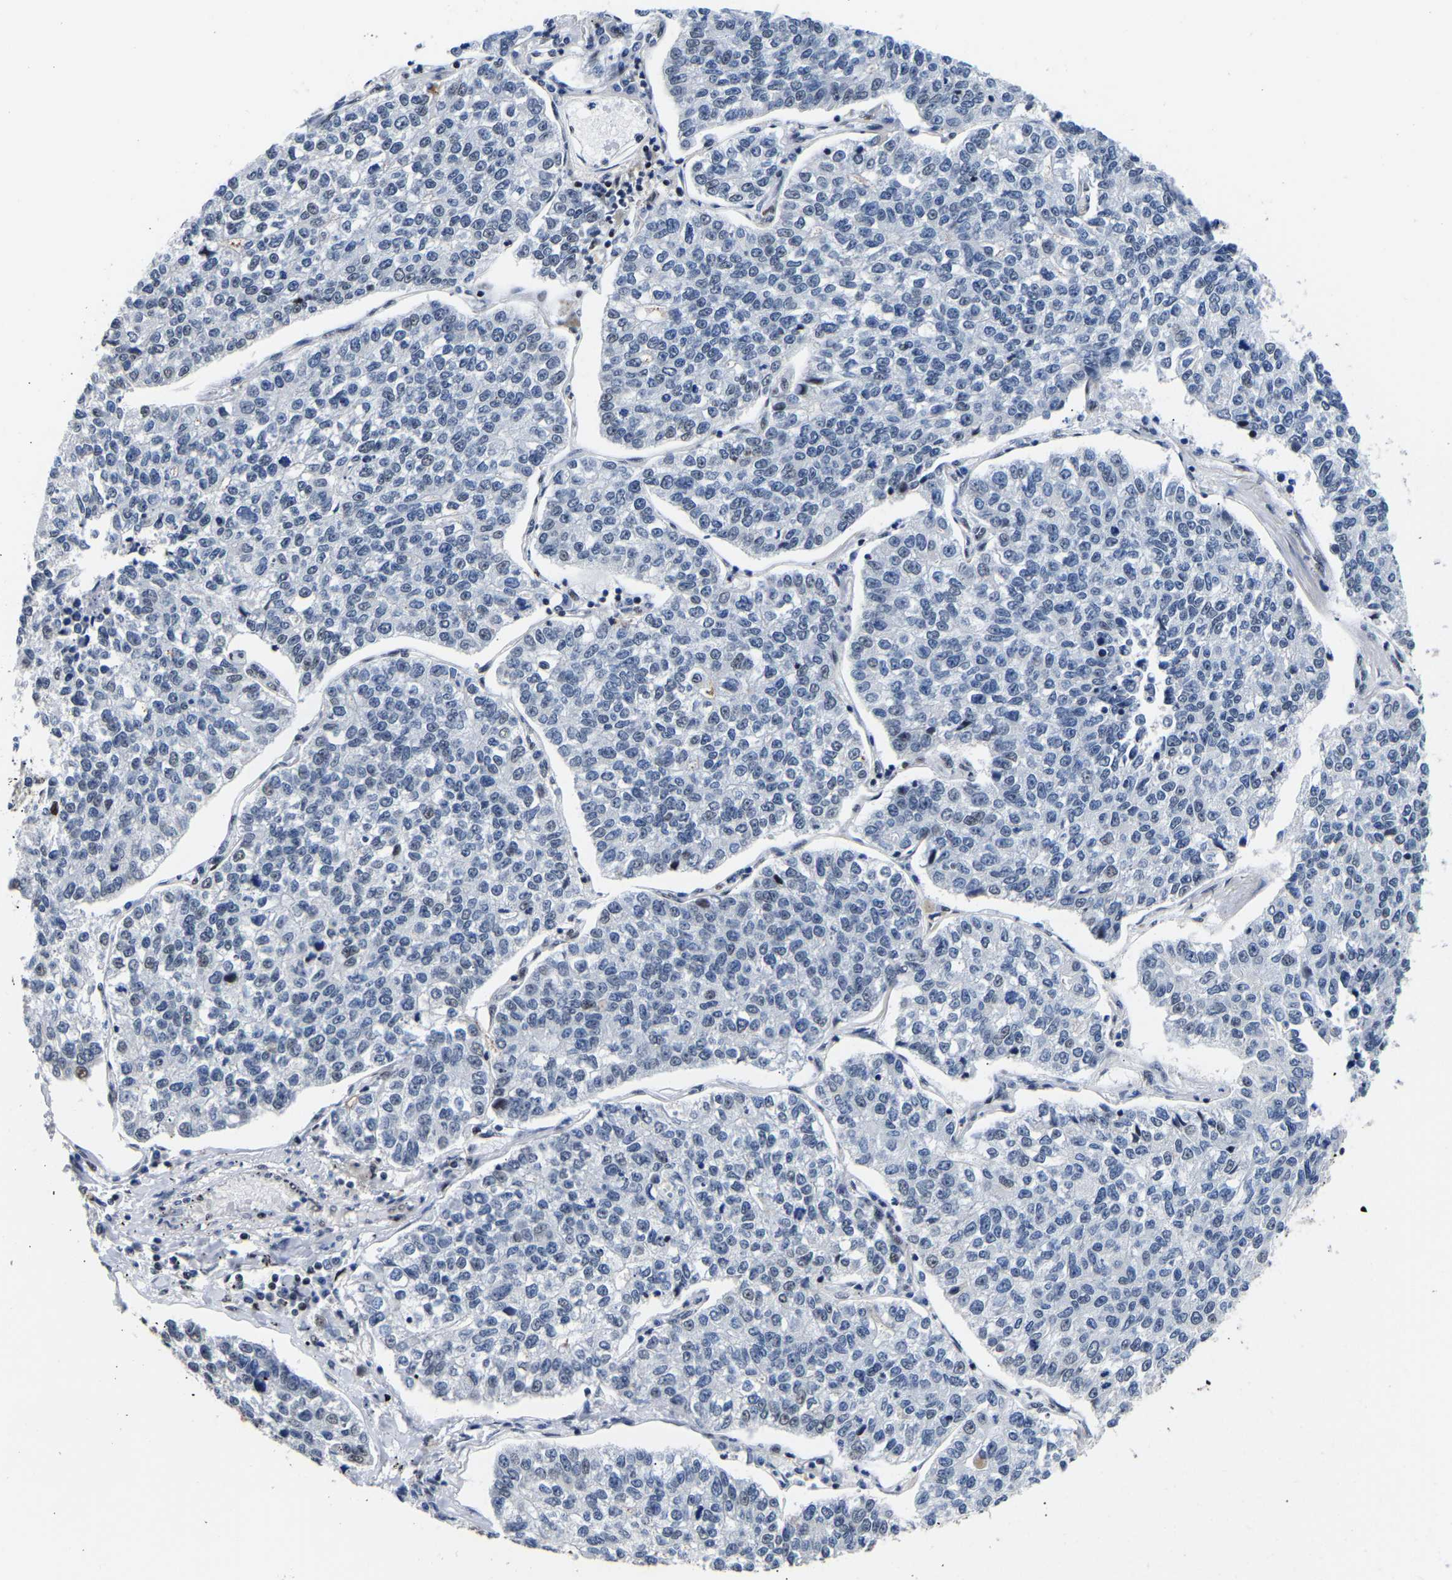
{"staining": {"intensity": "negative", "quantity": "none", "location": "none"}, "tissue": "lung cancer", "cell_type": "Tumor cells", "image_type": "cancer", "snomed": [{"axis": "morphology", "description": "Adenocarcinoma, NOS"}, {"axis": "topography", "description": "Lung"}], "caption": "A photomicrograph of adenocarcinoma (lung) stained for a protein demonstrates no brown staining in tumor cells.", "gene": "PTRHD1", "patient": {"sex": "male", "age": 49}}